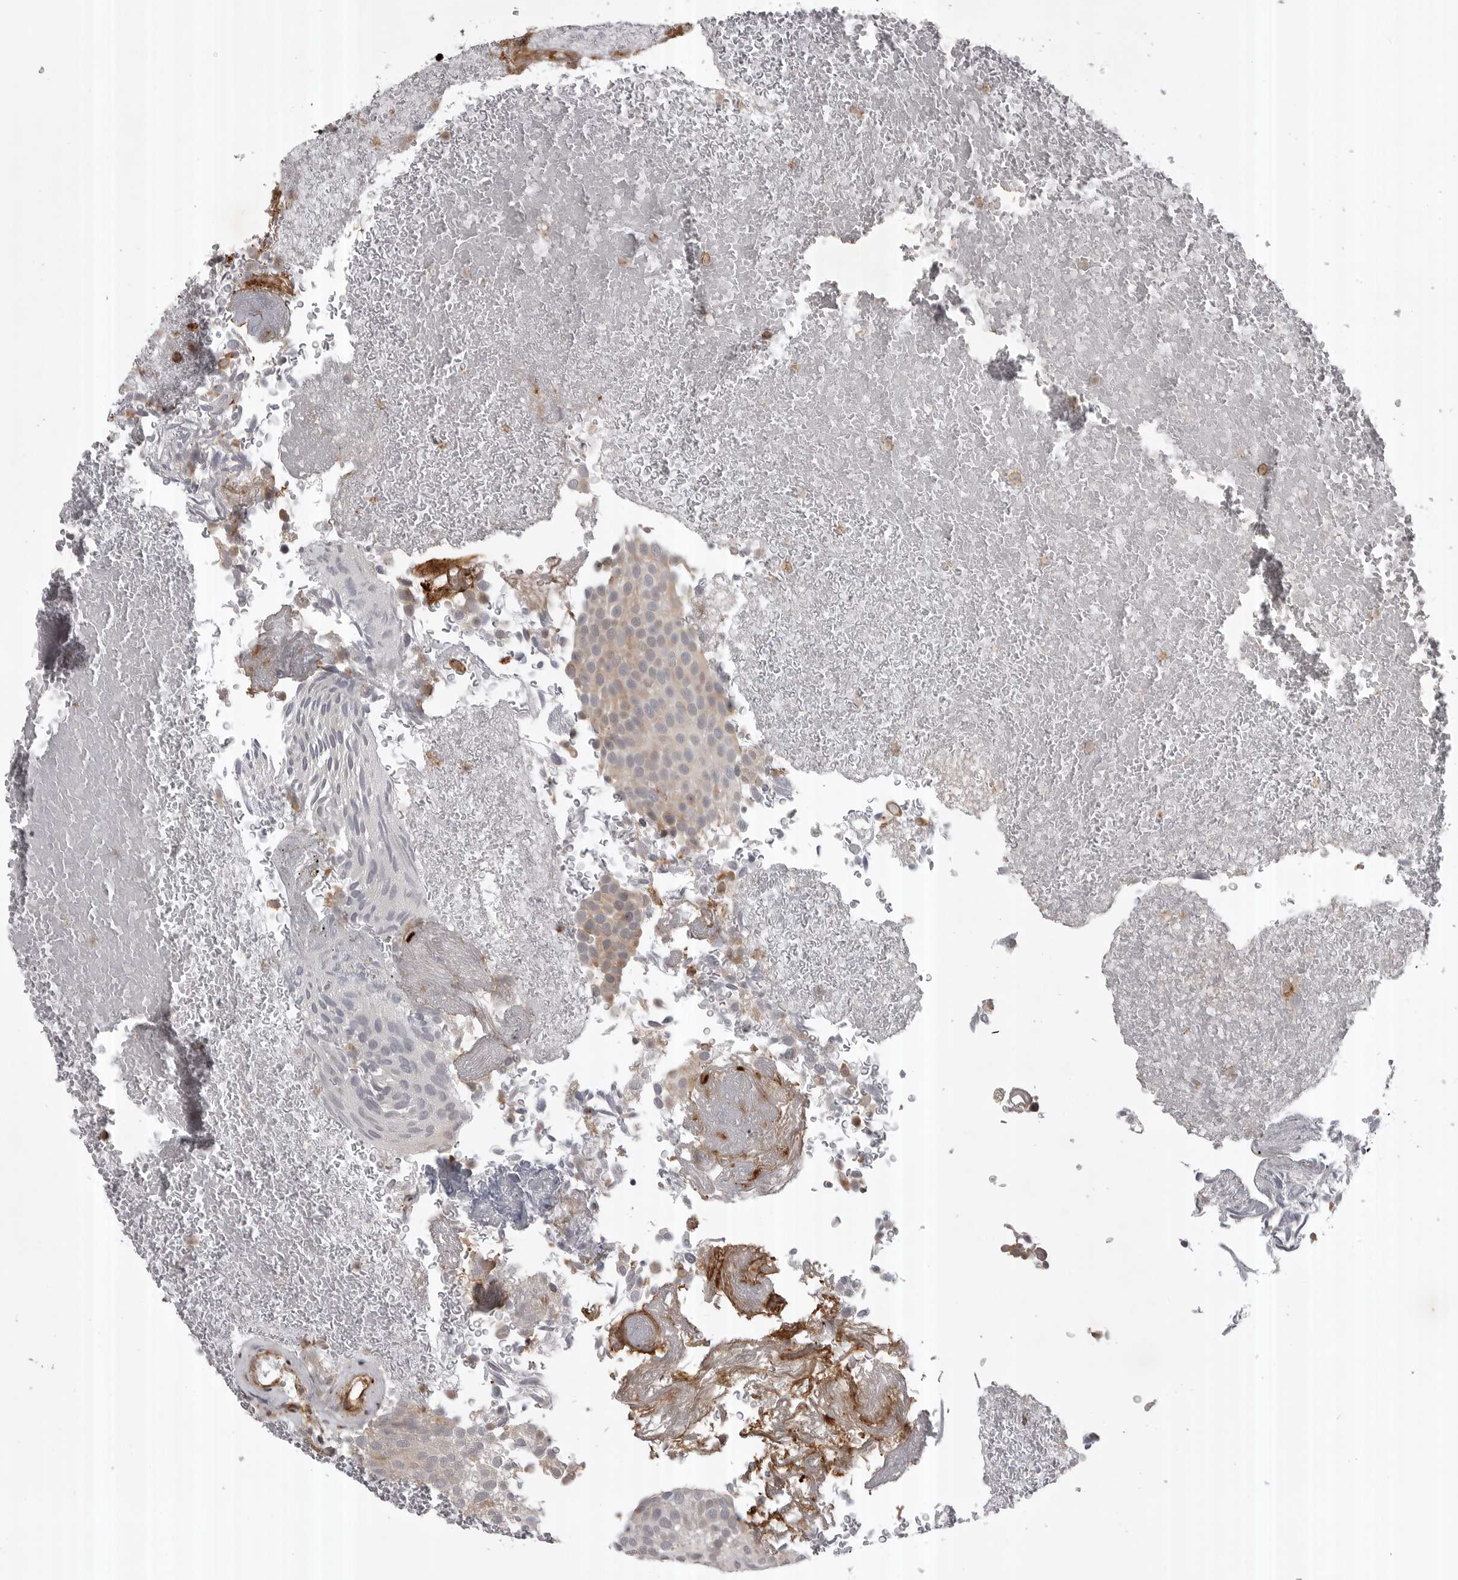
{"staining": {"intensity": "weak", "quantity": "<25%", "location": "cytoplasmic/membranous"}, "tissue": "urothelial cancer", "cell_type": "Tumor cells", "image_type": "cancer", "snomed": [{"axis": "morphology", "description": "Urothelial carcinoma, Low grade"}, {"axis": "topography", "description": "Urinary bladder"}], "caption": "There is no significant expression in tumor cells of urothelial cancer.", "gene": "ABL1", "patient": {"sex": "male", "age": 78}}